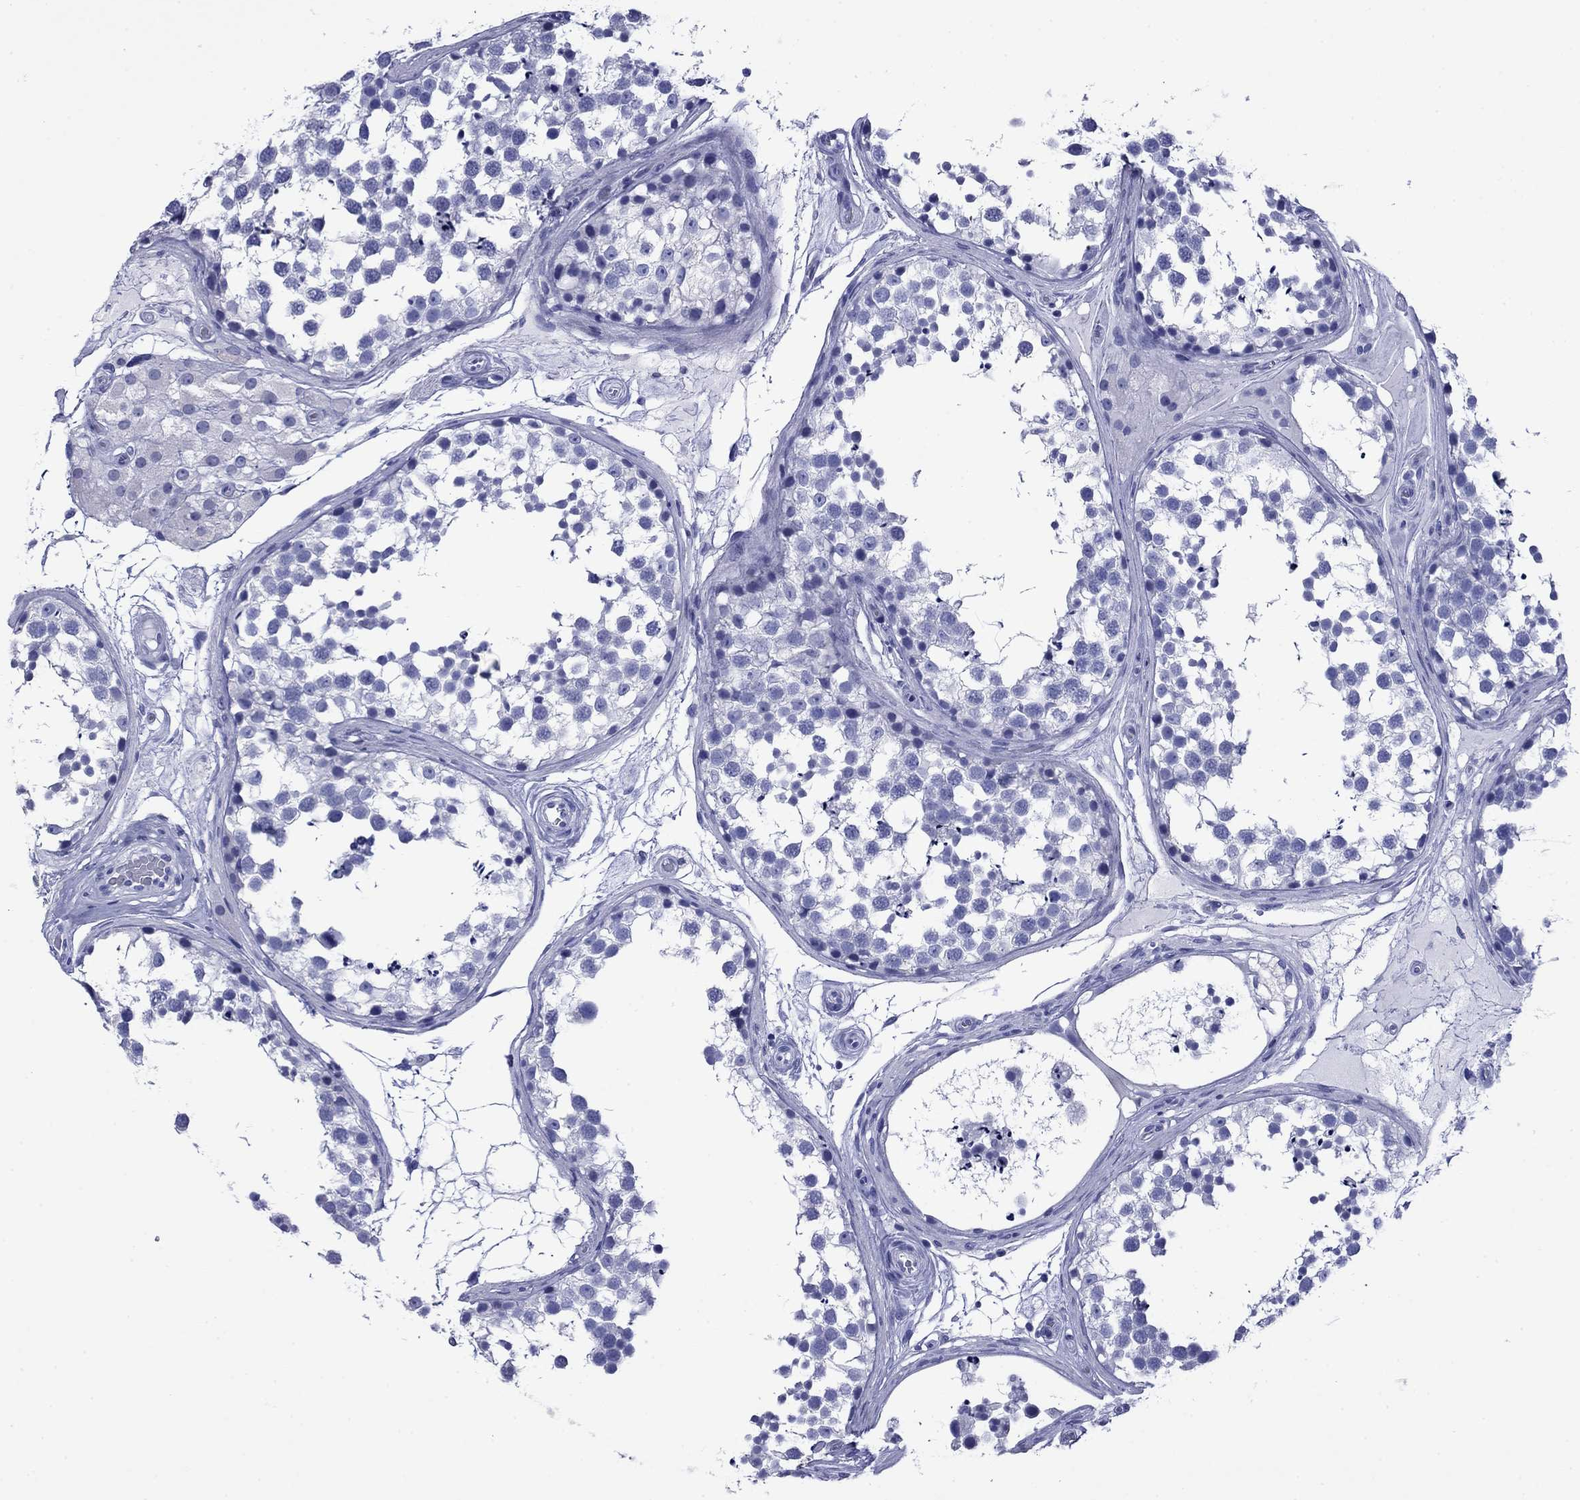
{"staining": {"intensity": "negative", "quantity": "none", "location": "none"}, "tissue": "testis", "cell_type": "Cells in seminiferous ducts", "image_type": "normal", "snomed": [{"axis": "morphology", "description": "Normal tissue, NOS"}, {"axis": "morphology", "description": "Seminoma, NOS"}, {"axis": "topography", "description": "Testis"}], "caption": "Immunohistochemistry of normal human testis demonstrates no expression in cells in seminiferous ducts. The staining was performed using DAB (3,3'-diaminobenzidine) to visualize the protein expression in brown, while the nuclei were stained in blue with hematoxylin (Magnification: 20x).", "gene": "GIP", "patient": {"sex": "male", "age": 65}}